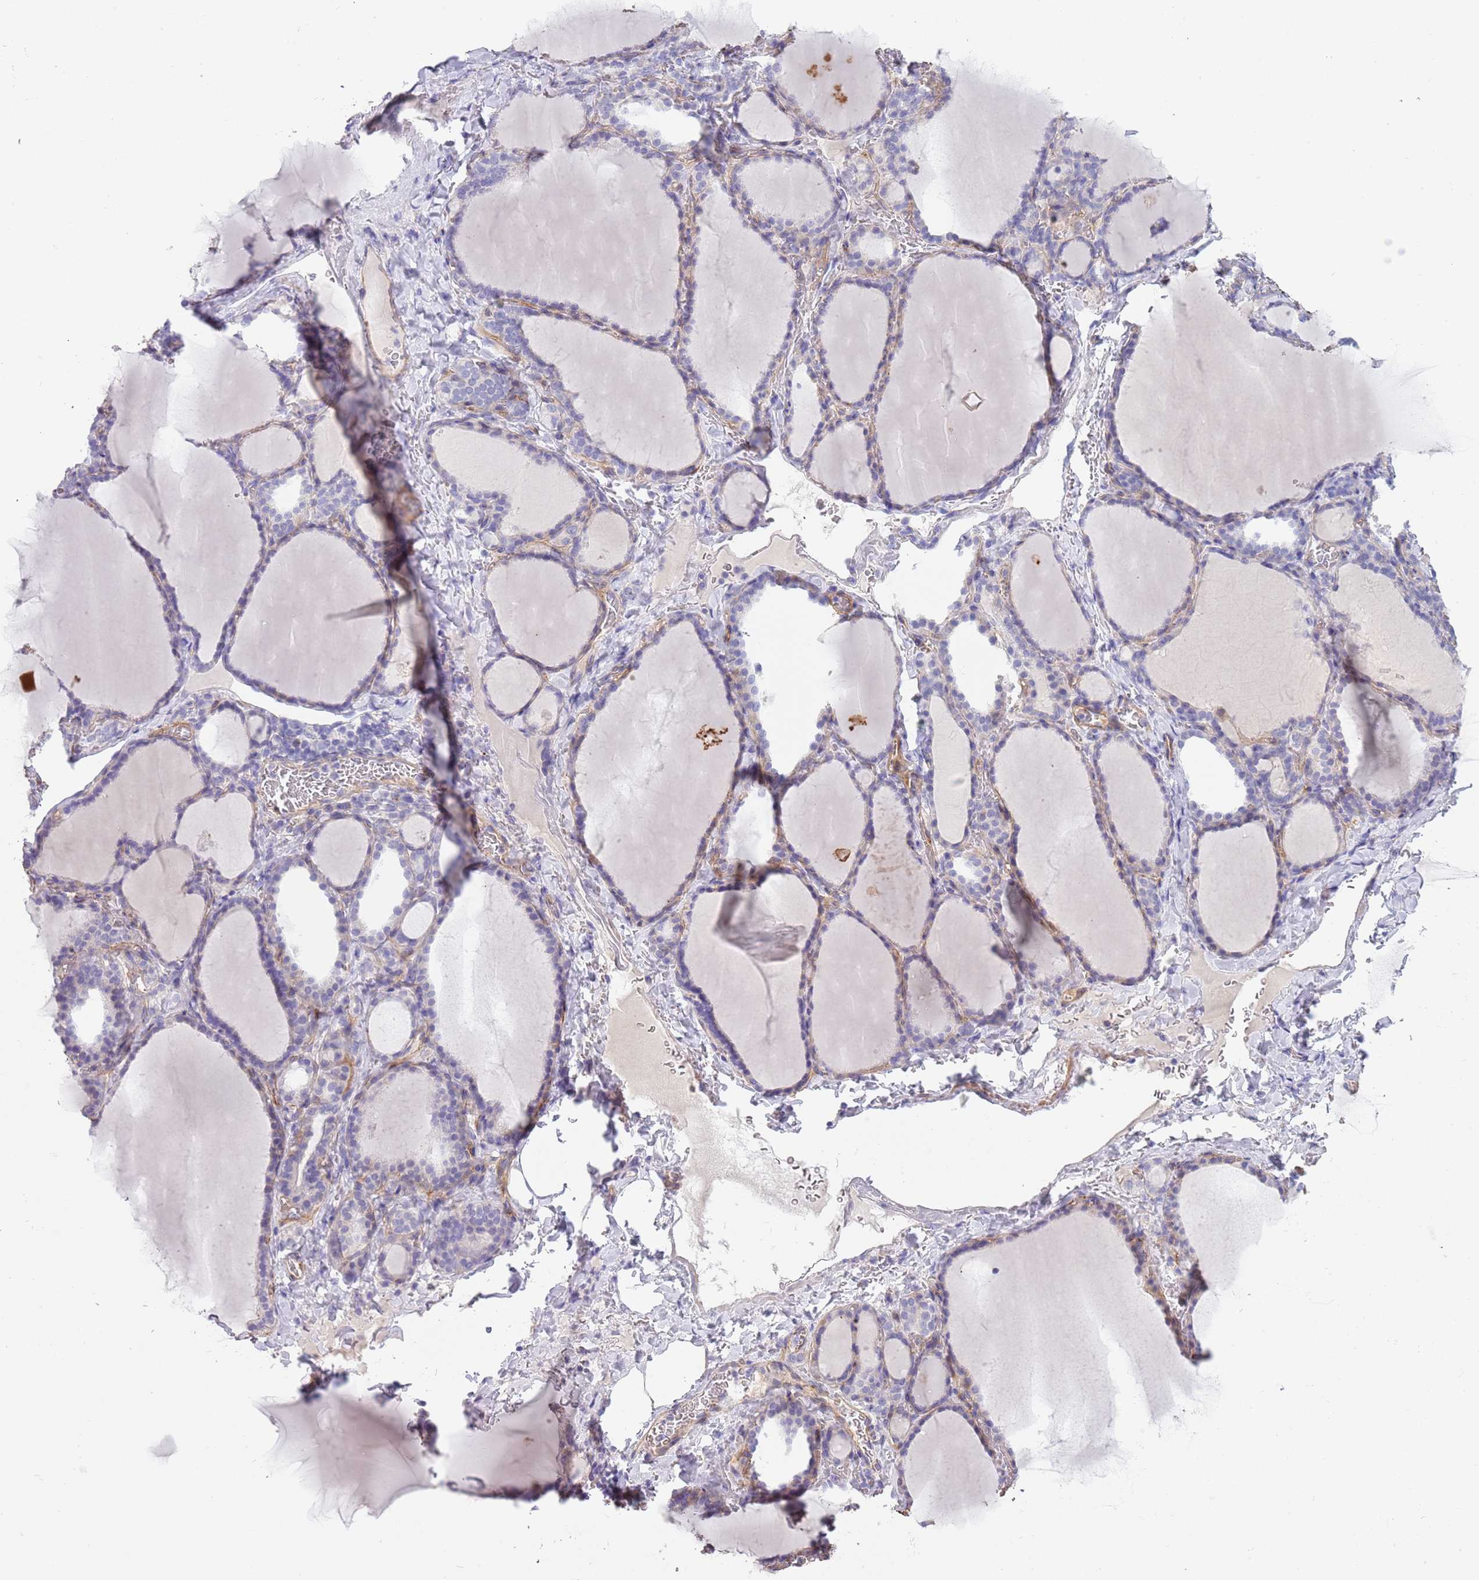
{"staining": {"intensity": "negative", "quantity": "none", "location": "none"}, "tissue": "thyroid gland", "cell_type": "Glandular cells", "image_type": "normal", "snomed": [{"axis": "morphology", "description": "Normal tissue, NOS"}, {"axis": "topography", "description": "Thyroid gland"}], "caption": "High power microscopy image of an IHC histopathology image of normal thyroid gland, revealing no significant expression in glandular cells.", "gene": "TINAGL1", "patient": {"sex": "female", "age": 39}}